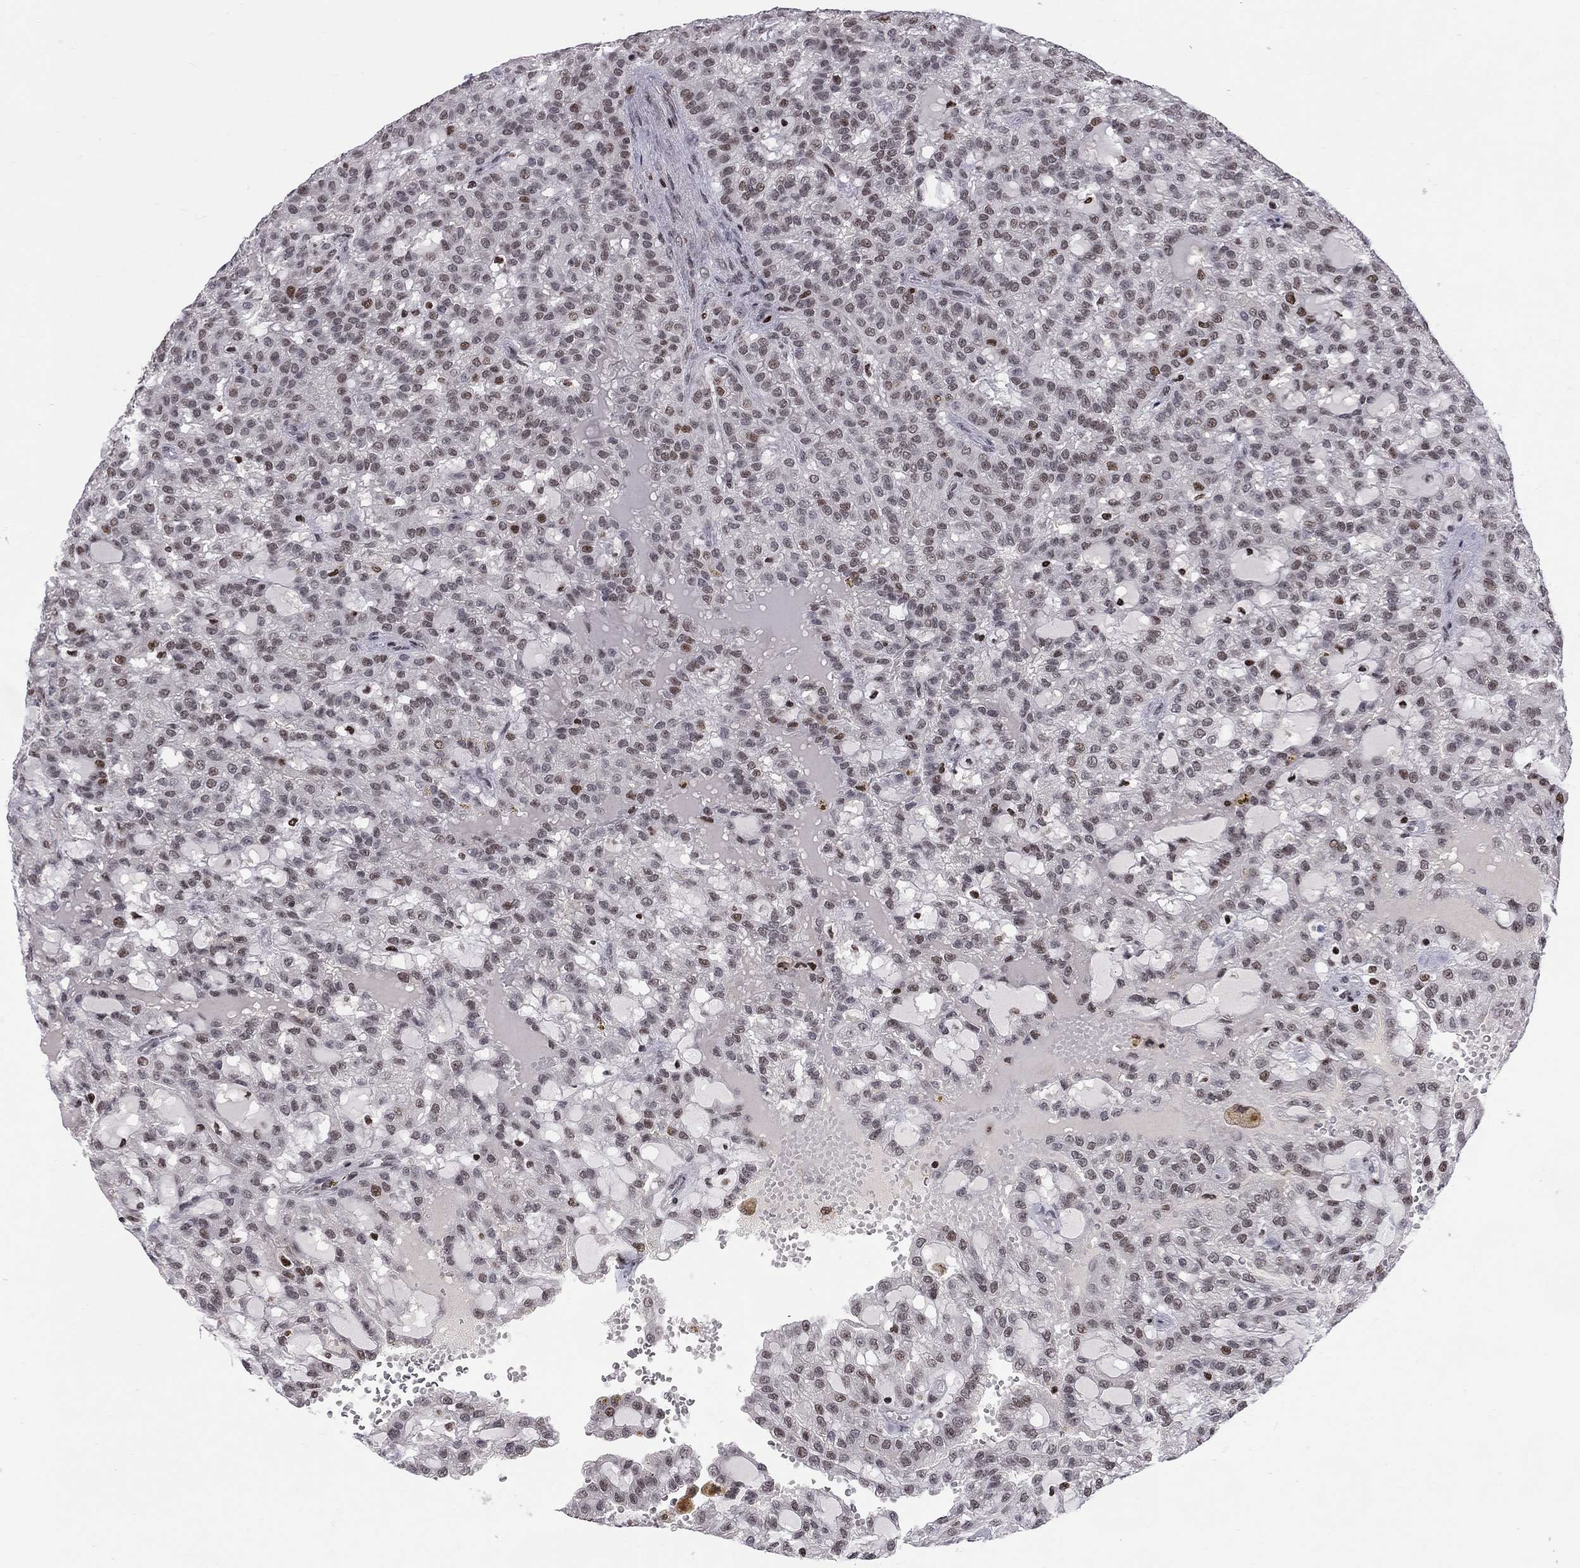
{"staining": {"intensity": "moderate", "quantity": "25%-75%", "location": "nuclear"}, "tissue": "renal cancer", "cell_type": "Tumor cells", "image_type": "cancer", "snomed": [{"axis": "morphology", "description": "Adenocarcinoma, NOS"}, {"axis": "topography", "description": "Kidney"}], "caption": "Adenocarcinoma (renal) tissue shows moderate nuclear positivity in about 25%-75% of tumor cells, visualized by immunohistochemistry. The protein is shown in brown color, while the nuclei are stained blue.", "gene": "RNASEH2C", "patient": {"sex": "male", "age": 63}}